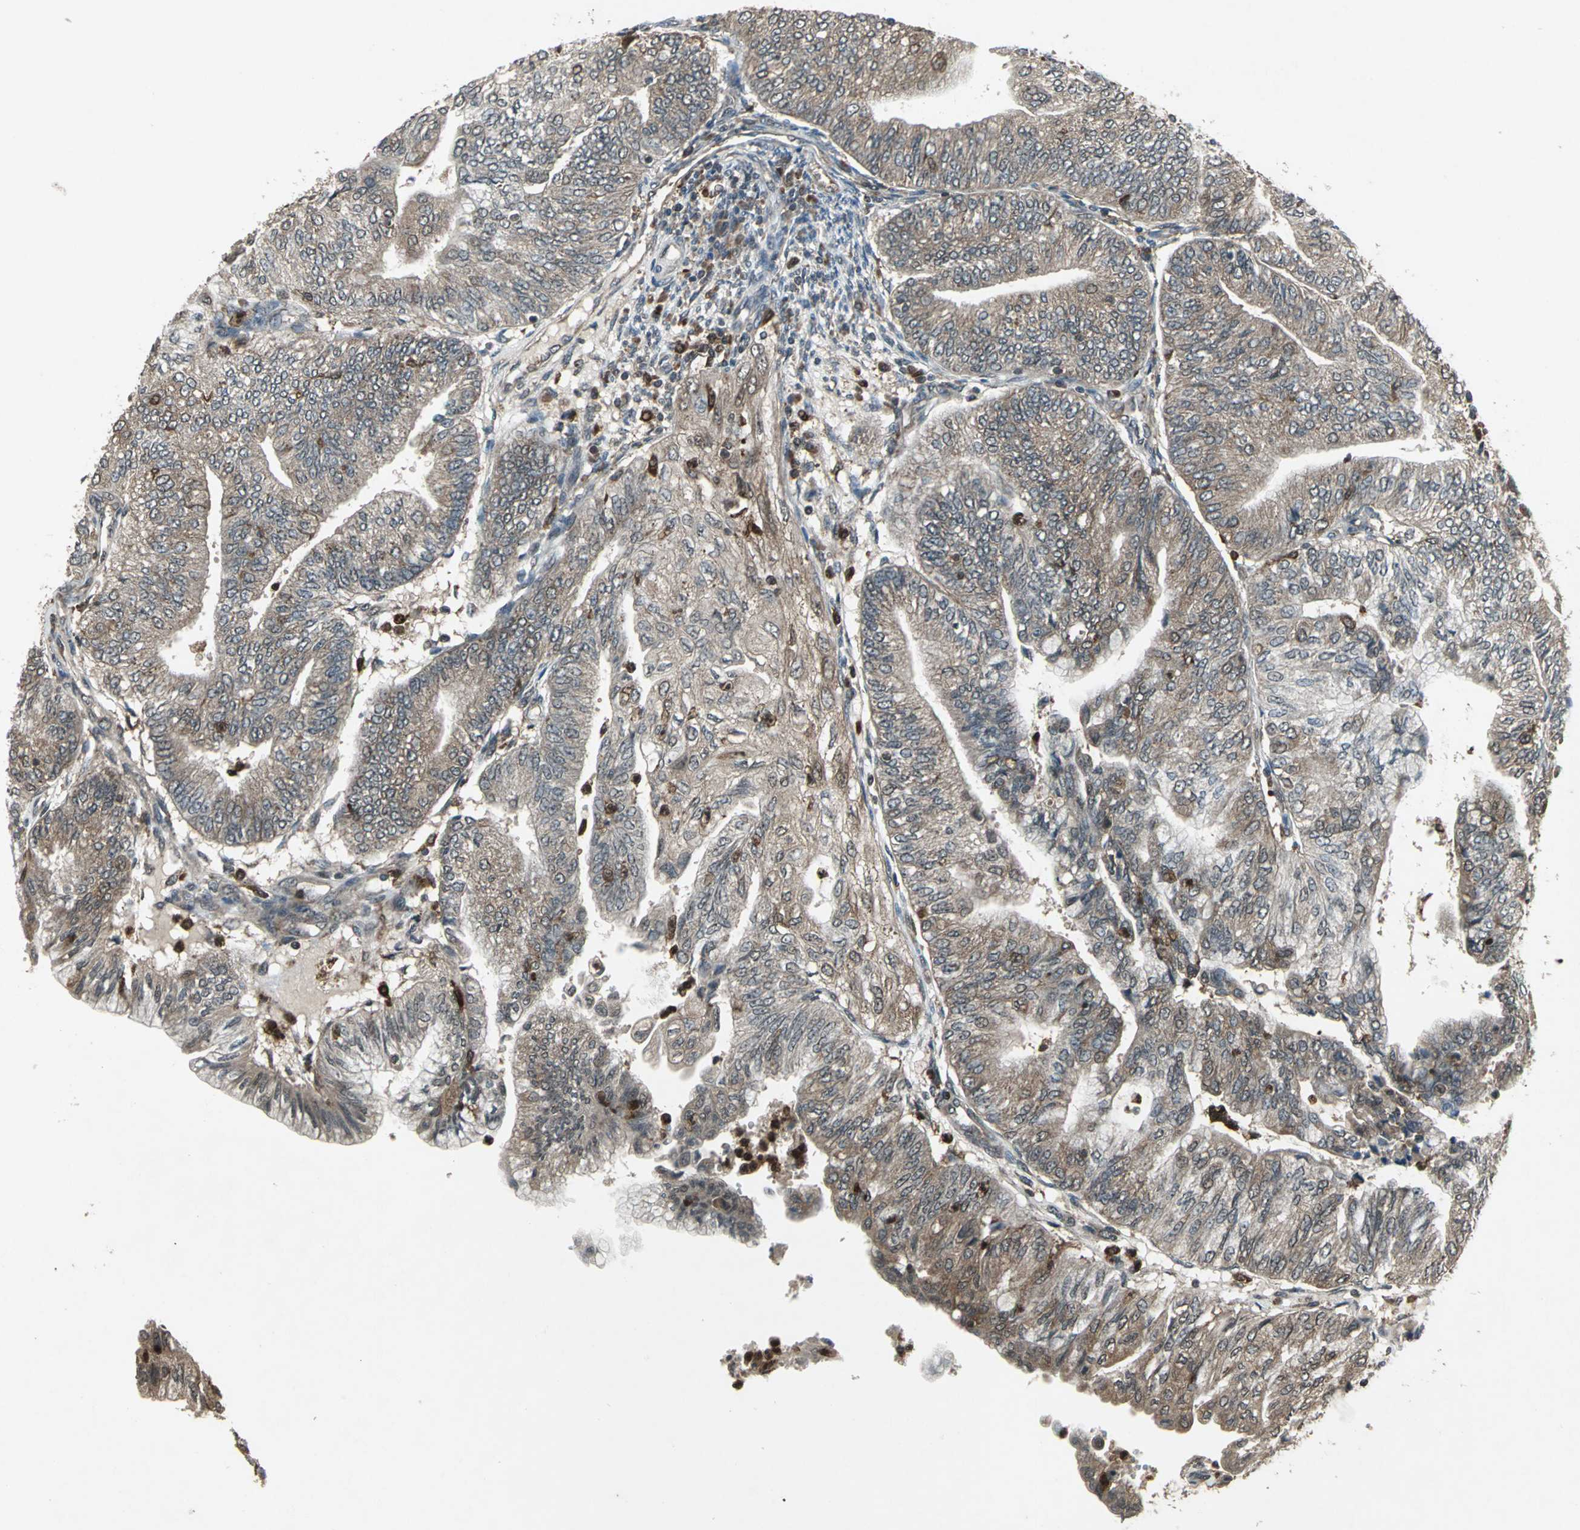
{"staining": {"intensity": "moderate", "quantity": ">75%", "location": "cytoplasmic/membranous"}, "tissue": "endometrial cancer", "cell_type": "Tumor cells", "image_type": "cancer", "snomed": [{"axis": "morphology", "description": "Adenocarcinoma, NOS"}, {"axis": "topography", "description": "Endometrium"}], "caption": "This is a photomicrograph of immunohistochemistry (IHC) staining of endometrial cancer, which shows moderate positivity in the cytoplasmic/membranous of tumor cells.", "gene": "PYCARD", "patient": {"sex": "female", "age": 59}}